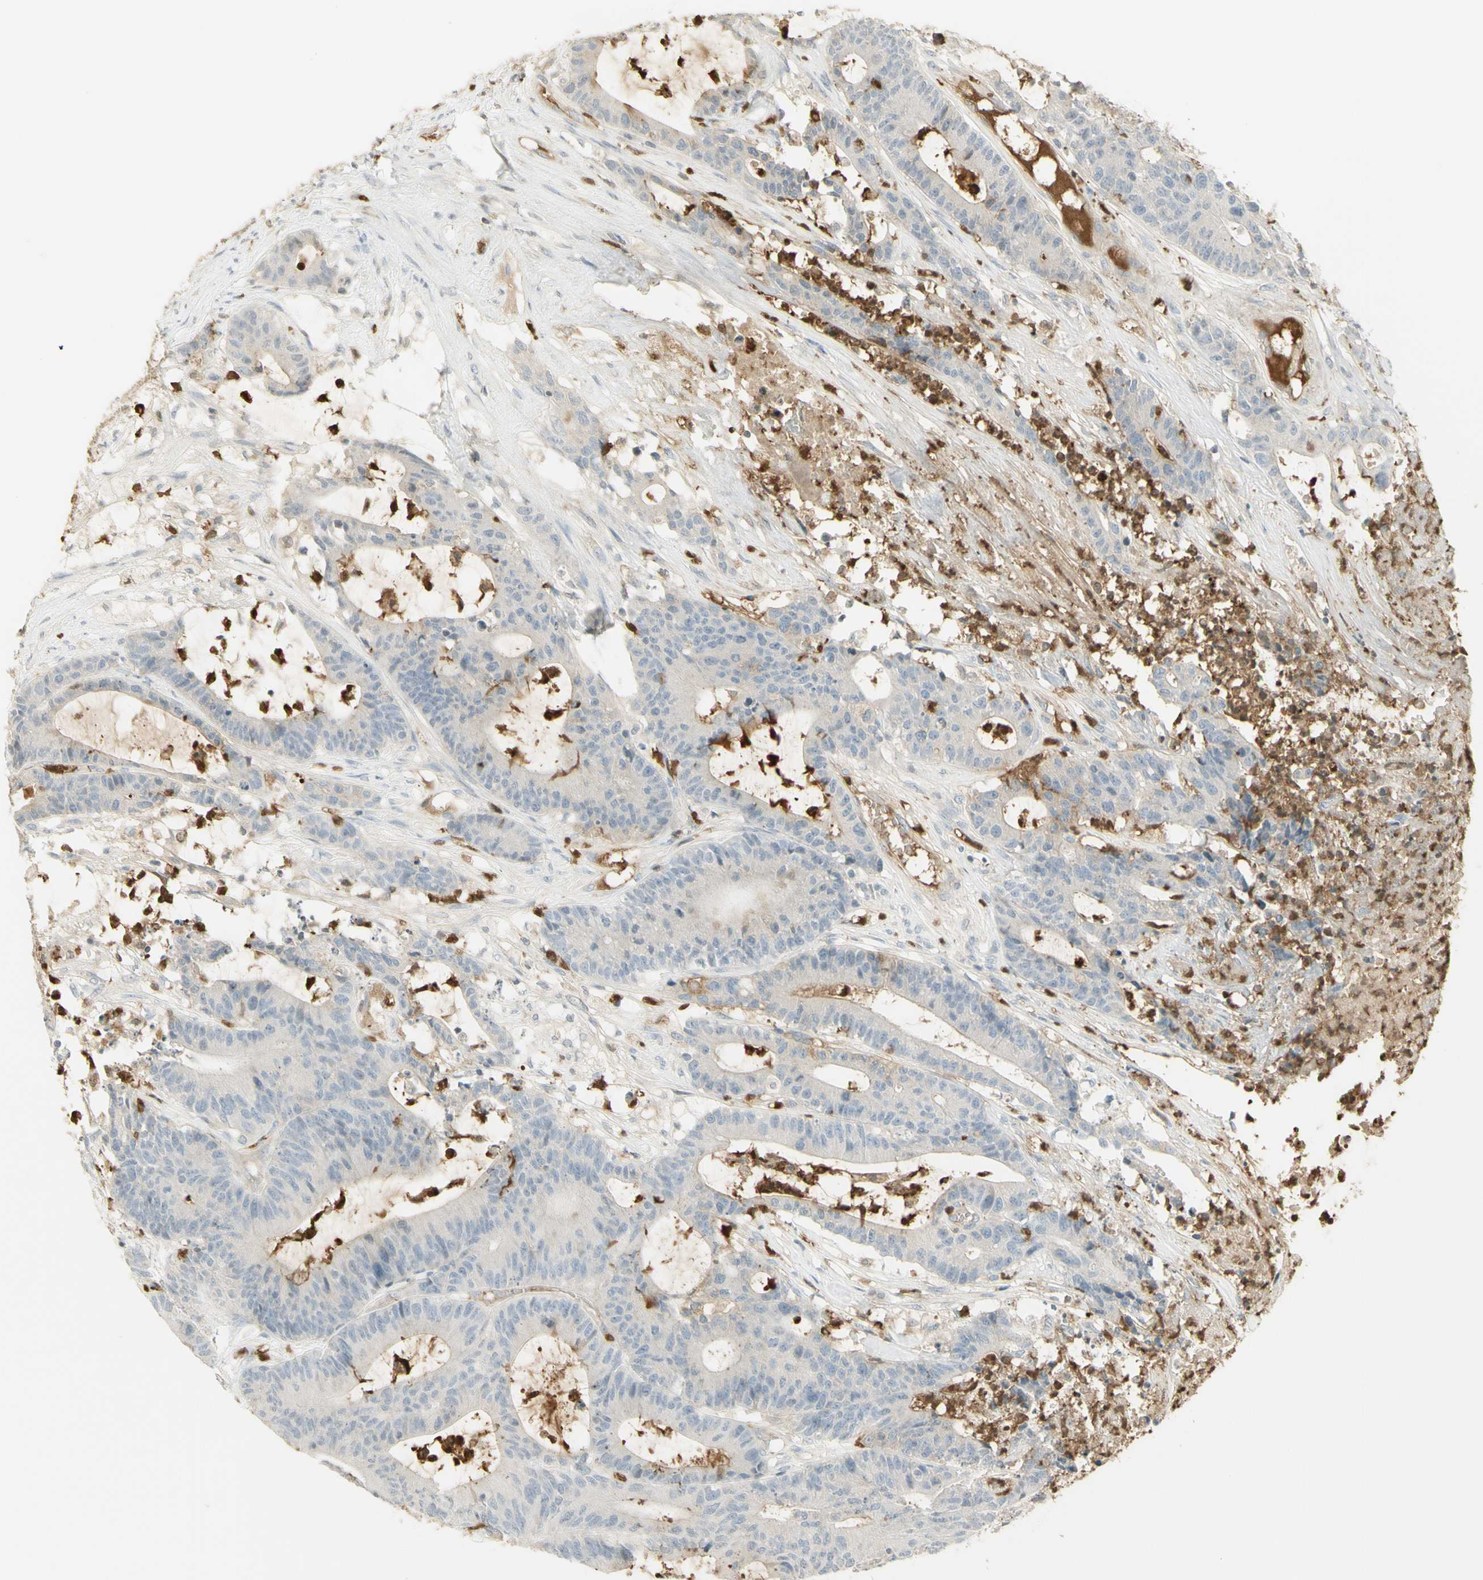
{"staining": {"intensity": "negative", "quantity": "none", "location": "none"}, "tissue": "colorectal cancer", "cell_type": "Tumor cells", "image_type": "cancer", "snomed": [{"axis": "morphology", "description": "Adenocarcinoma, NOS"}, {"axis": "topography", "description": "Colon"}], "caption": "Photomicrograph shows no protein expression in tumor cells of colorectal cancer tissue.", "gene": "NID1", "patient": {"sex": "female", "age": 84}}